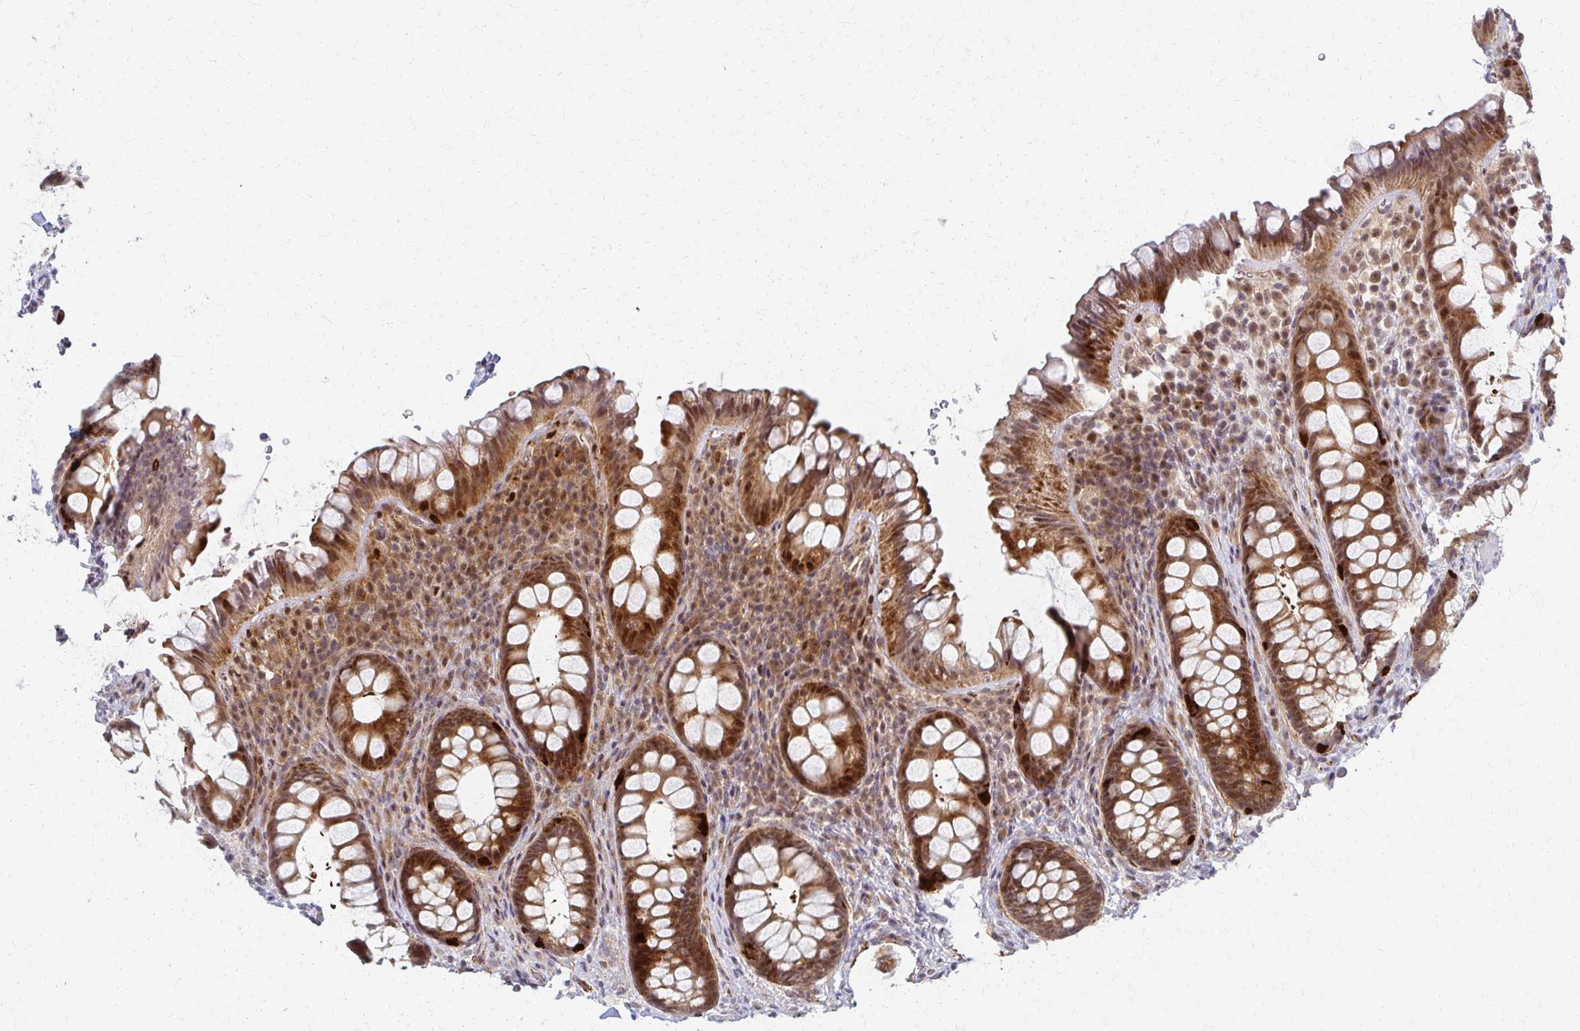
{"staining": {"intensity": "moderate", "quantity": ">75%", "location": "cytoplasmic/membranous,nuclear"}, "tissue": "rectum", "cell_type": "Glandular cells", "image_type": "normal", "snomed": [{"axis": "morphology", "description": "Normal tissue, NOS"}, {"axis": "topography", "description": "Rectum"}, {"axis": "topography", "description": "Peripheral nerve tissue"}], "caption": "Moderate cytoplasmic/membranous,nuclear protein positivity is seen in about >75% of glandular cells in rectum.", "gene": "PSMD7", "patient": {"sex": "female", "age": 69}}